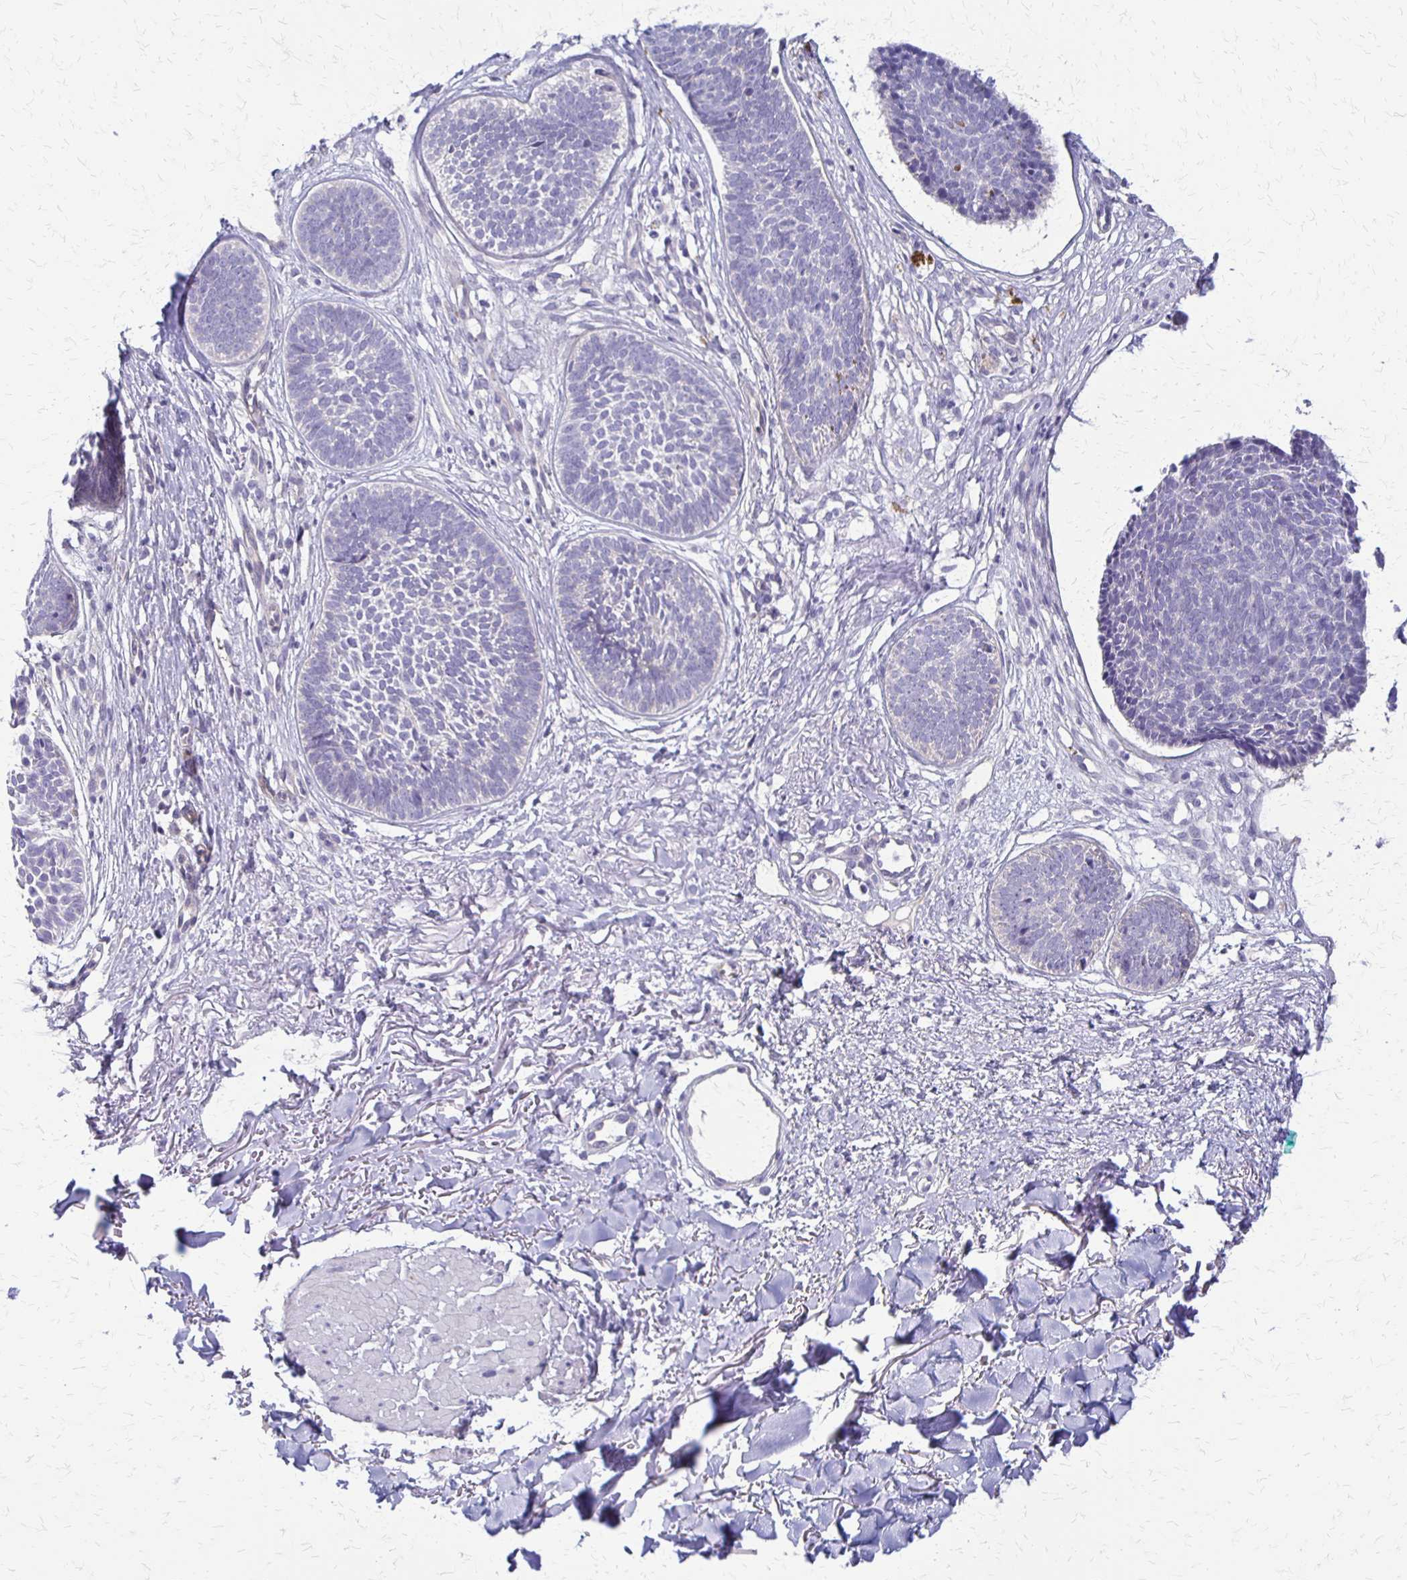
{"staining": {"intensity": "negative", "quantity": "none", "location": "none"}, "tissue": "skin cancer", "cell_type": "Tumor cells", "image_type": "cancer", "snomed": [{"axis": "morphology", "description": "Basal cell carcinoma"}, {"axis": "topography", "description": "Skin"}, {"axis": "topography", "description": "Skin of neck"}, {"axis": "topography", "description": "Skin of shoulder"}, {"axis": "topography", "description": "Skin of back"}], "caption": "Tumor cells show no significant protein positivity in skin cancer.", "gene": "RHOC", "patient": {"sex": "male", "age": 80}}